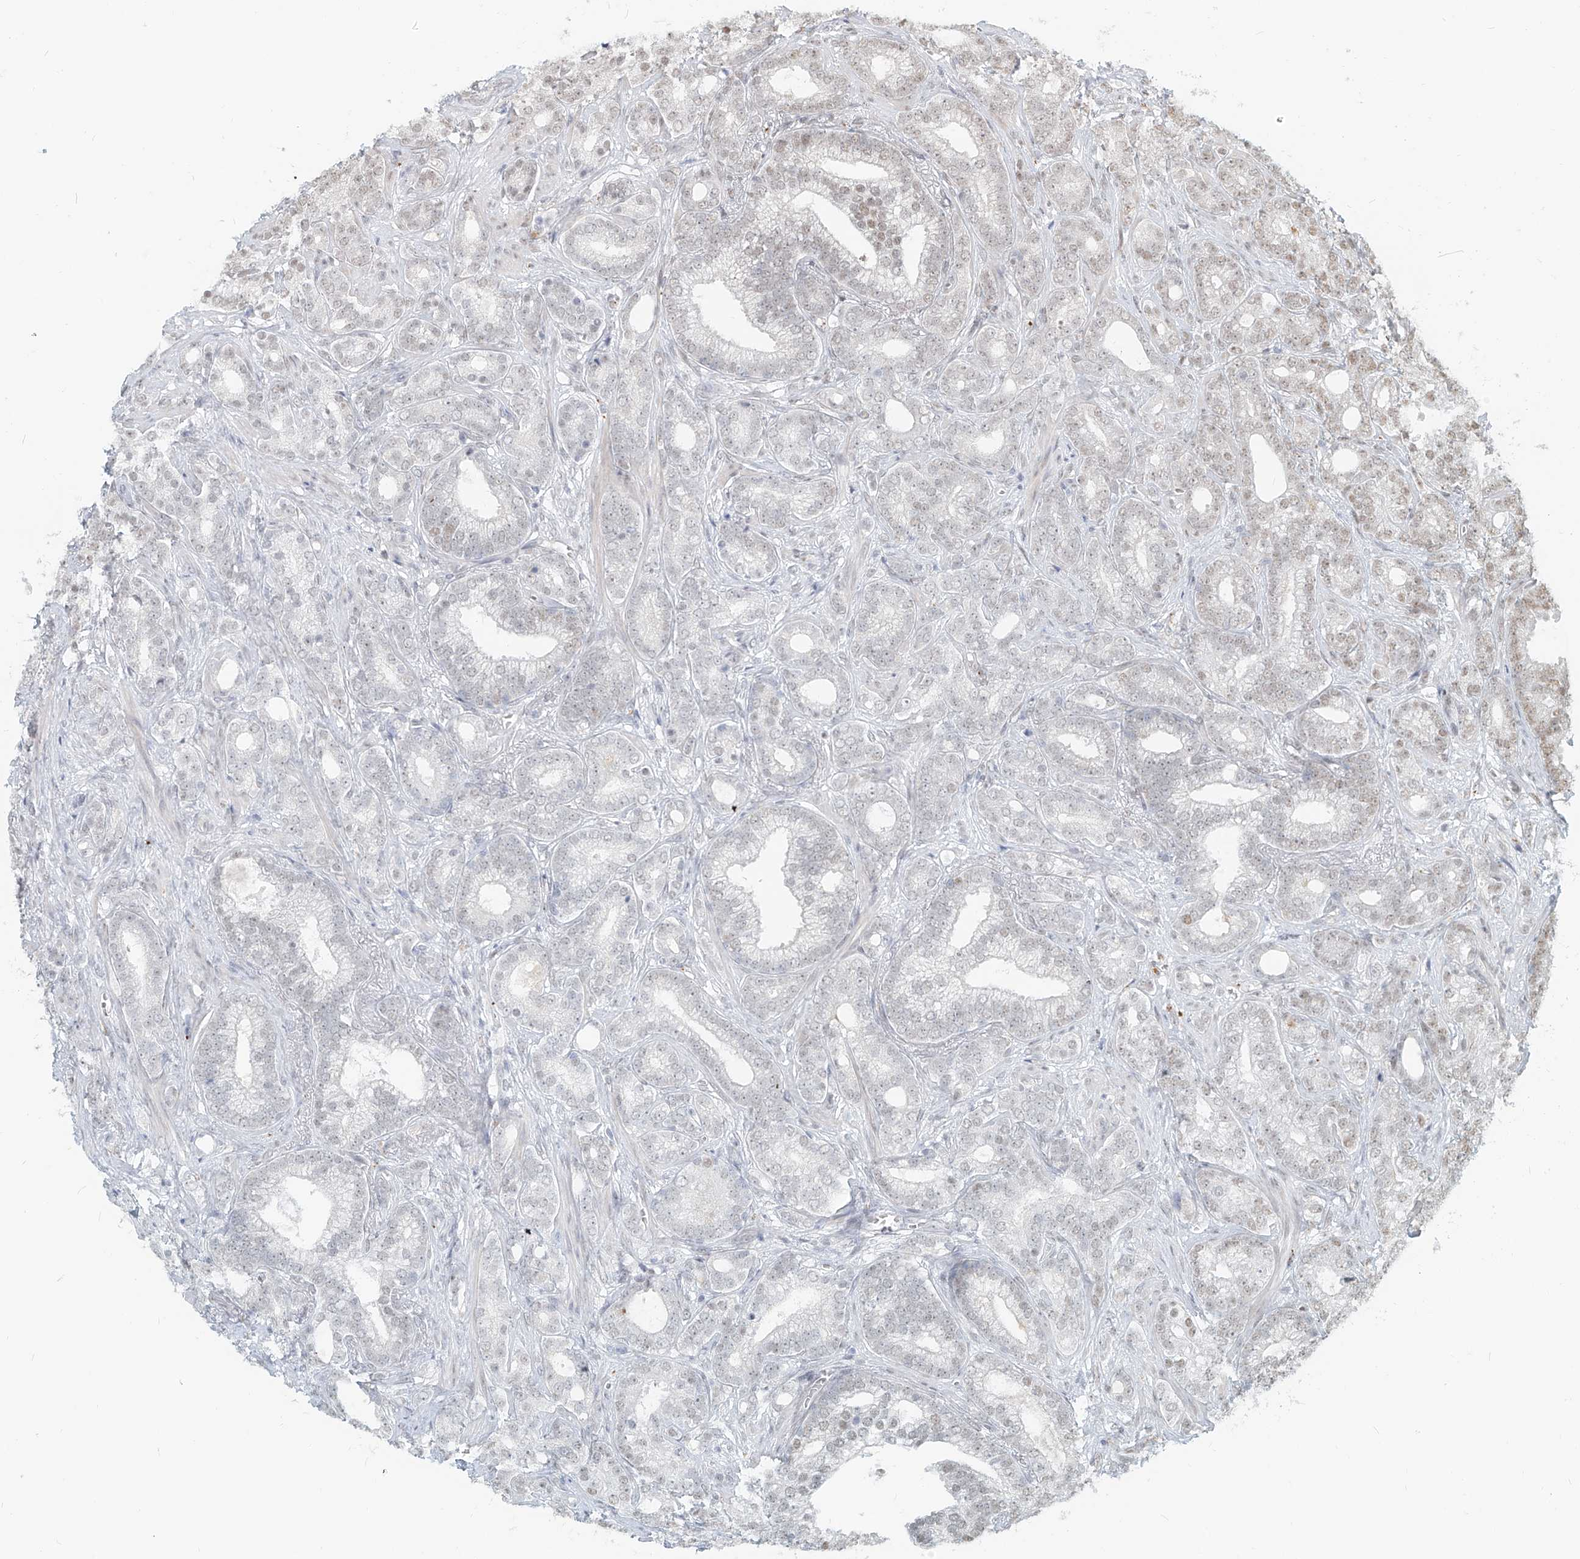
{"staining": {"intensity": "weak", "quantity": "<25%", "location": "nuclear"}, "tissue": "prostate cancer", "cell_type": "Tumor cells", "image_type": "cancer", "snomed": [{"axis": "morphology", "description": "Adenocarcinoma, High grade"}, {"axis": "topography", "description": "Prostate and seminal vesicle, NOS"}], "caption": "IHC photomicrograph of prostate adenocarcinoma (high-grade) stained for a protein (brown), which reveals no positivity in tumor cells.", "gene": "SASH1", "patient": {"sex": "male", "age": 67}}